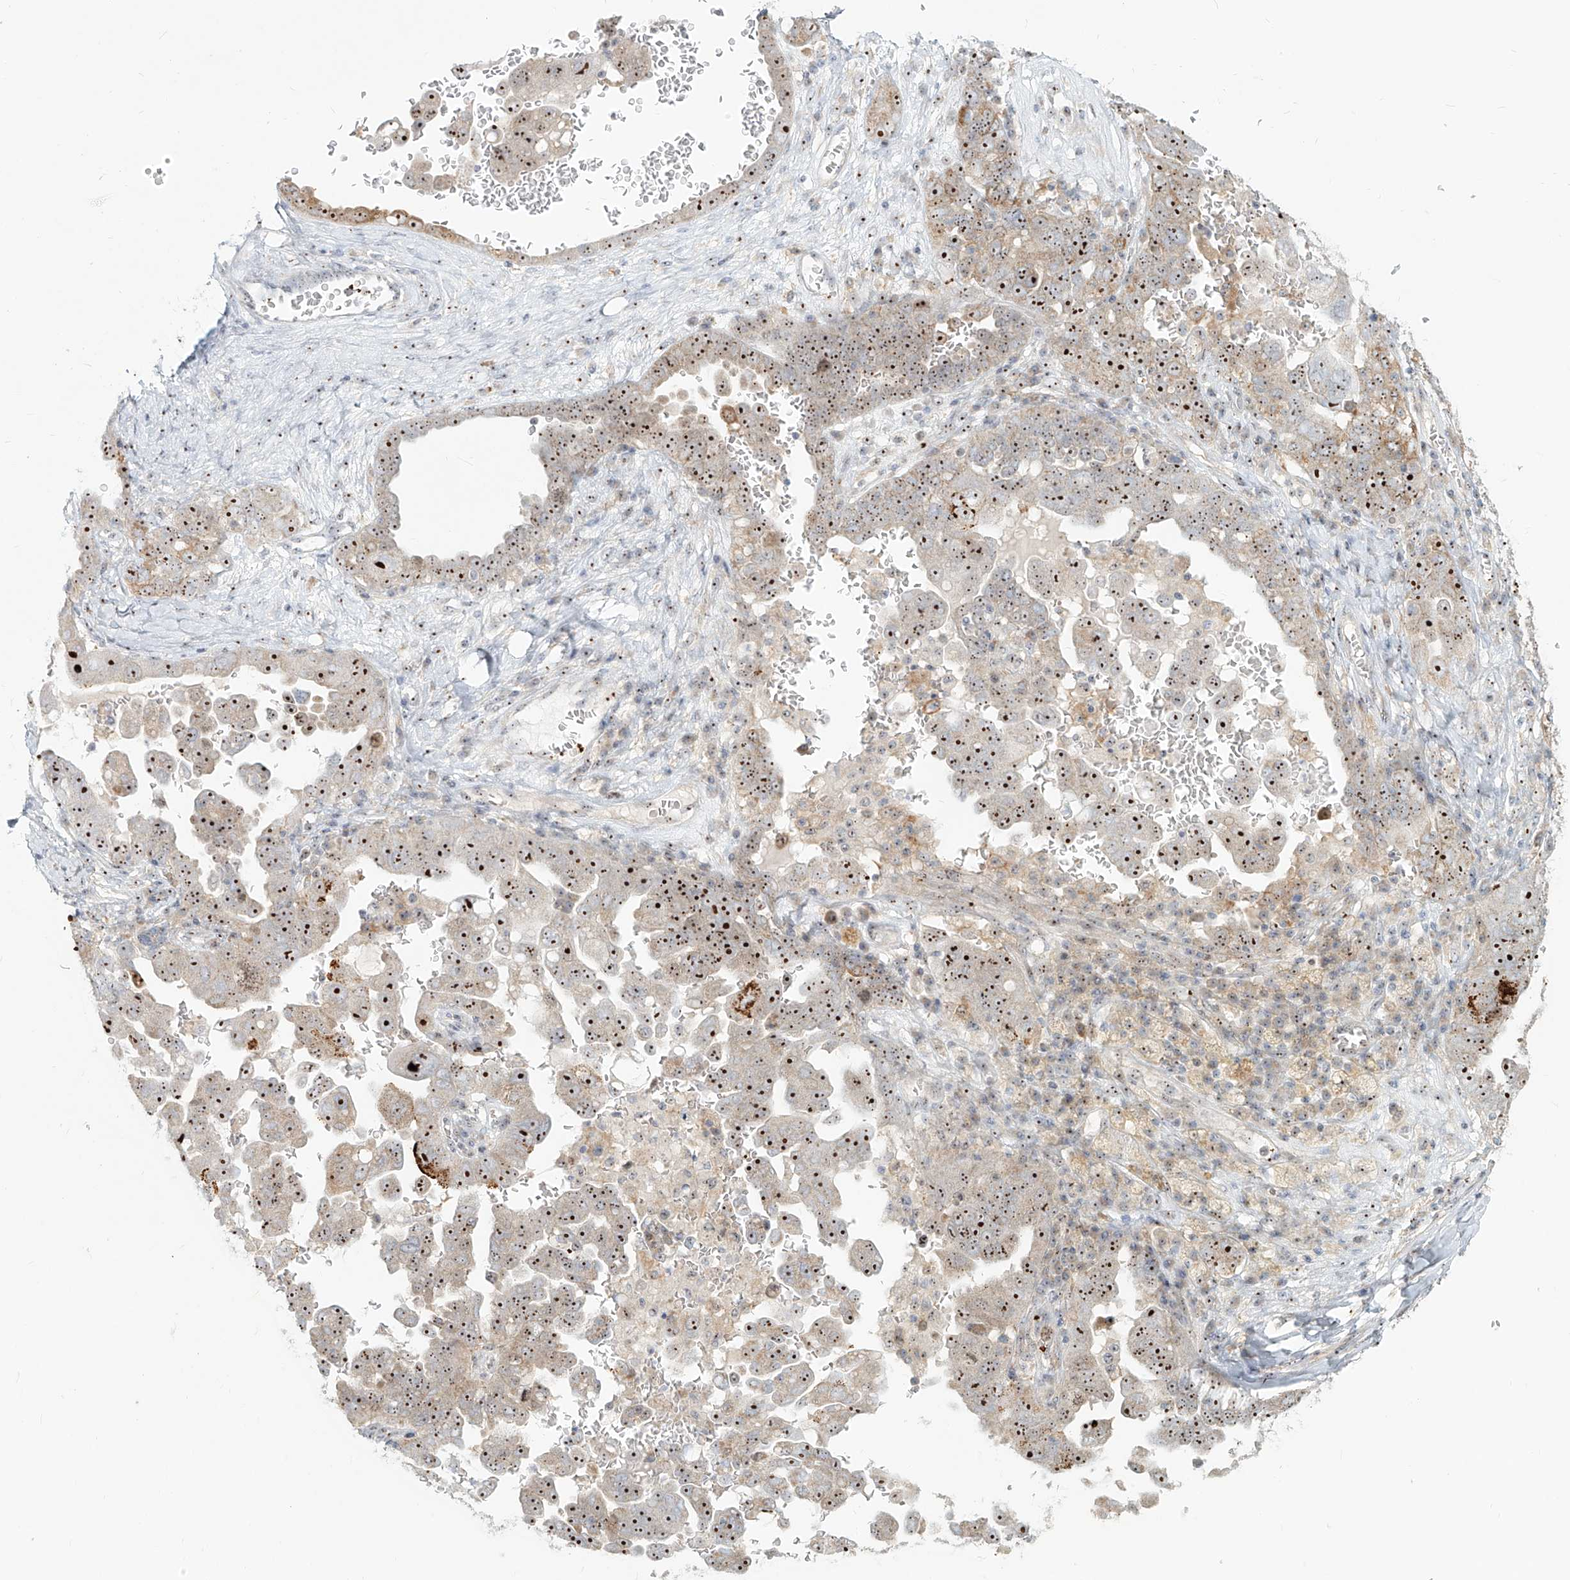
{"staining": {"intensity": "strong", "quantity": ">75%", "location": "nuclear"}, "tissue": "ovarian cancer", "cell_type": "Tumor cells", "image_type": "cancer", "snomed": [{"axis": "morphology", "description": "Carcinoma, endometroid"}, {"axis": "topography", "description": "Ovary"}], "caption": "Strong nuclear protein staining is identified in approximately >75% of tumor cells in ovarian cancer.", "gene": "BYSL", "patient": {"sex": "female", "age": 62}}